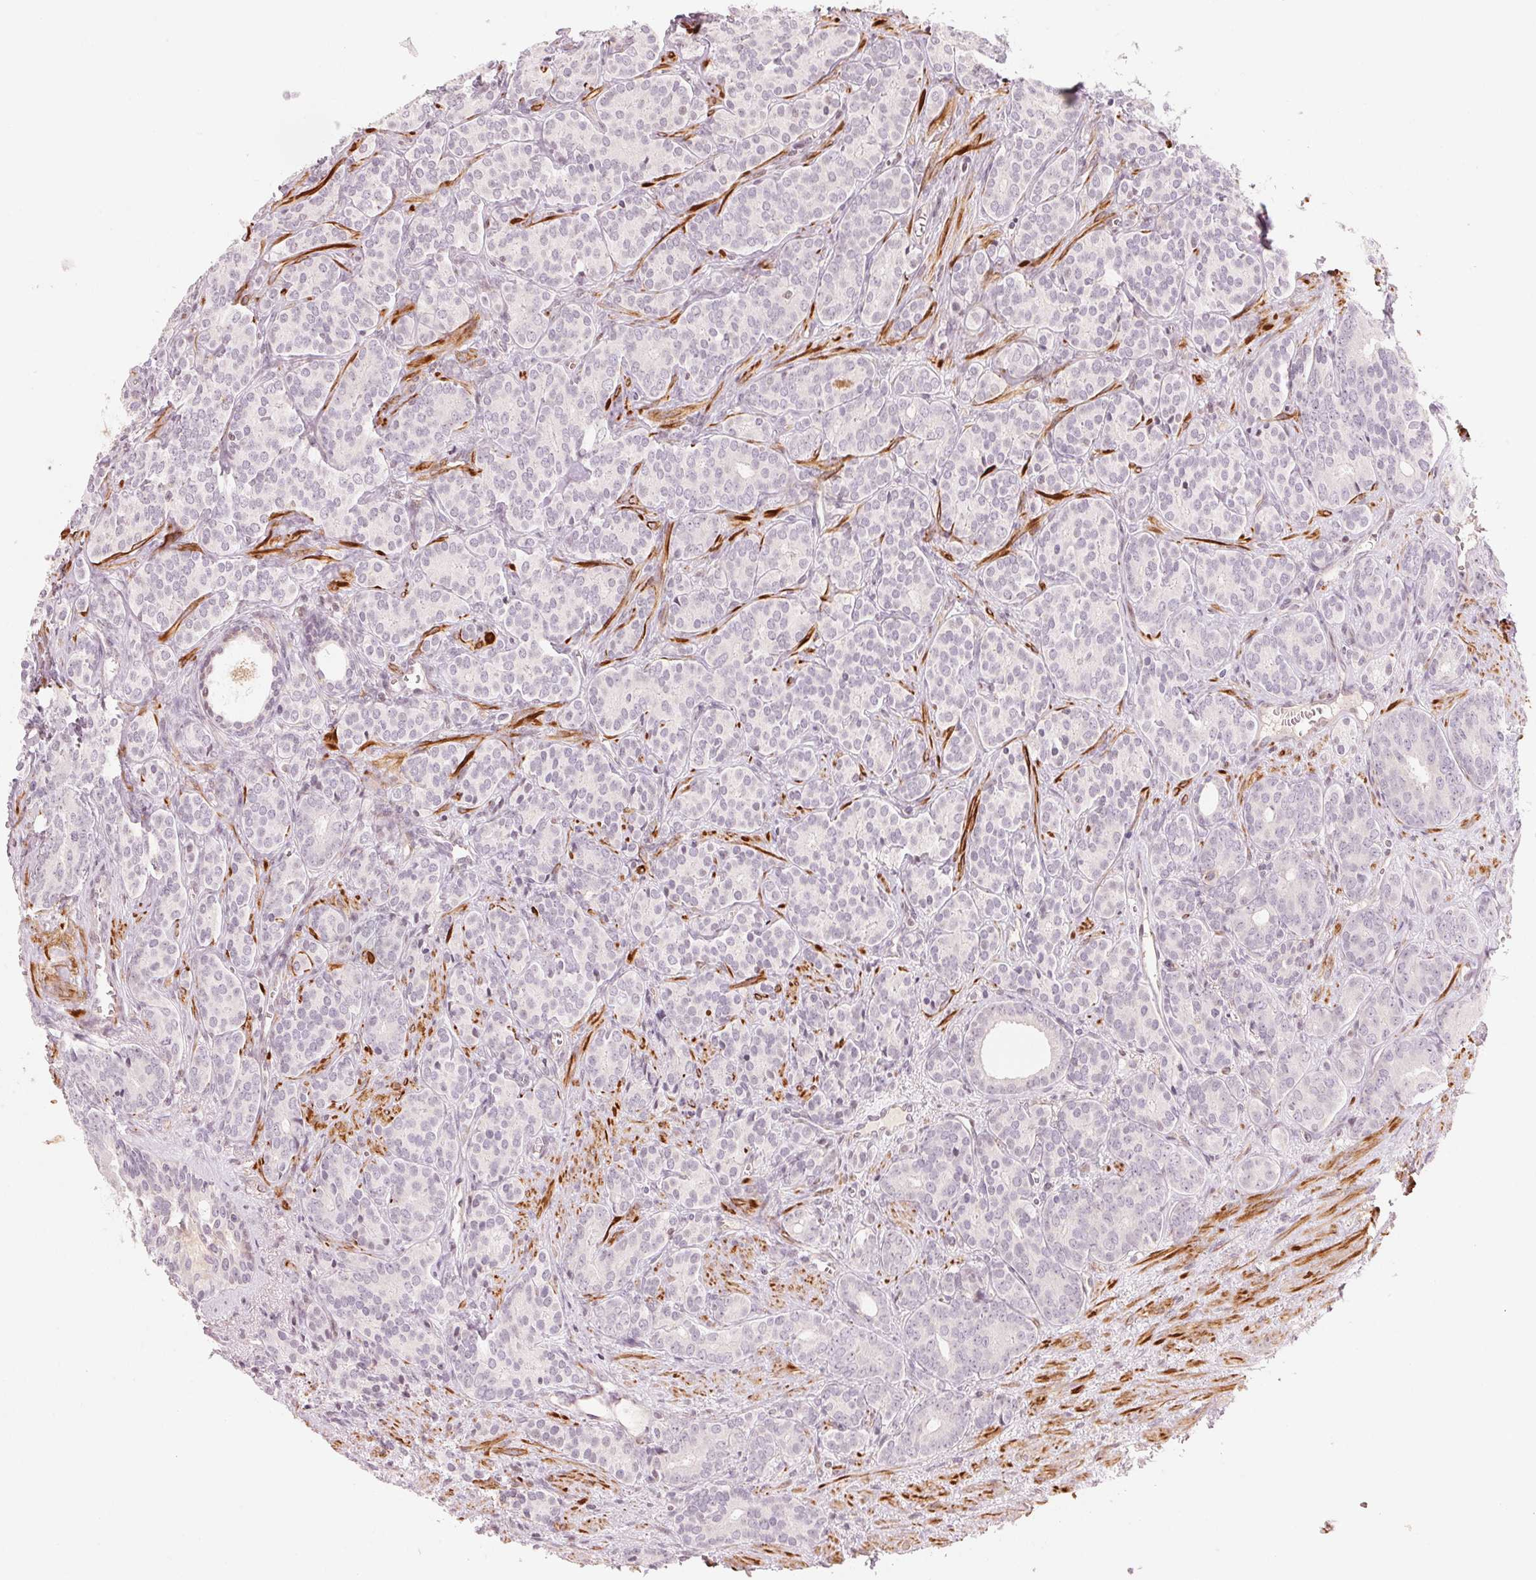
{"staining": {"intensity": "negative", "quantity": "none", "location": "none"}, "tissue": "prostate cancer", "cell_type": "Tumor cells", "image_type": "cancer", "snomed": [{"axis": "morphology", "description": "Adenocarcinoma, High grade"}, {"axis": "topography", "description": "Prostate"}], "caption": "Tumor cells show no significant staining in prostate adenocarcinoma (high-grade).", "gene": "SLC17A4", "patient": {"sex": "male", "age": 84}}